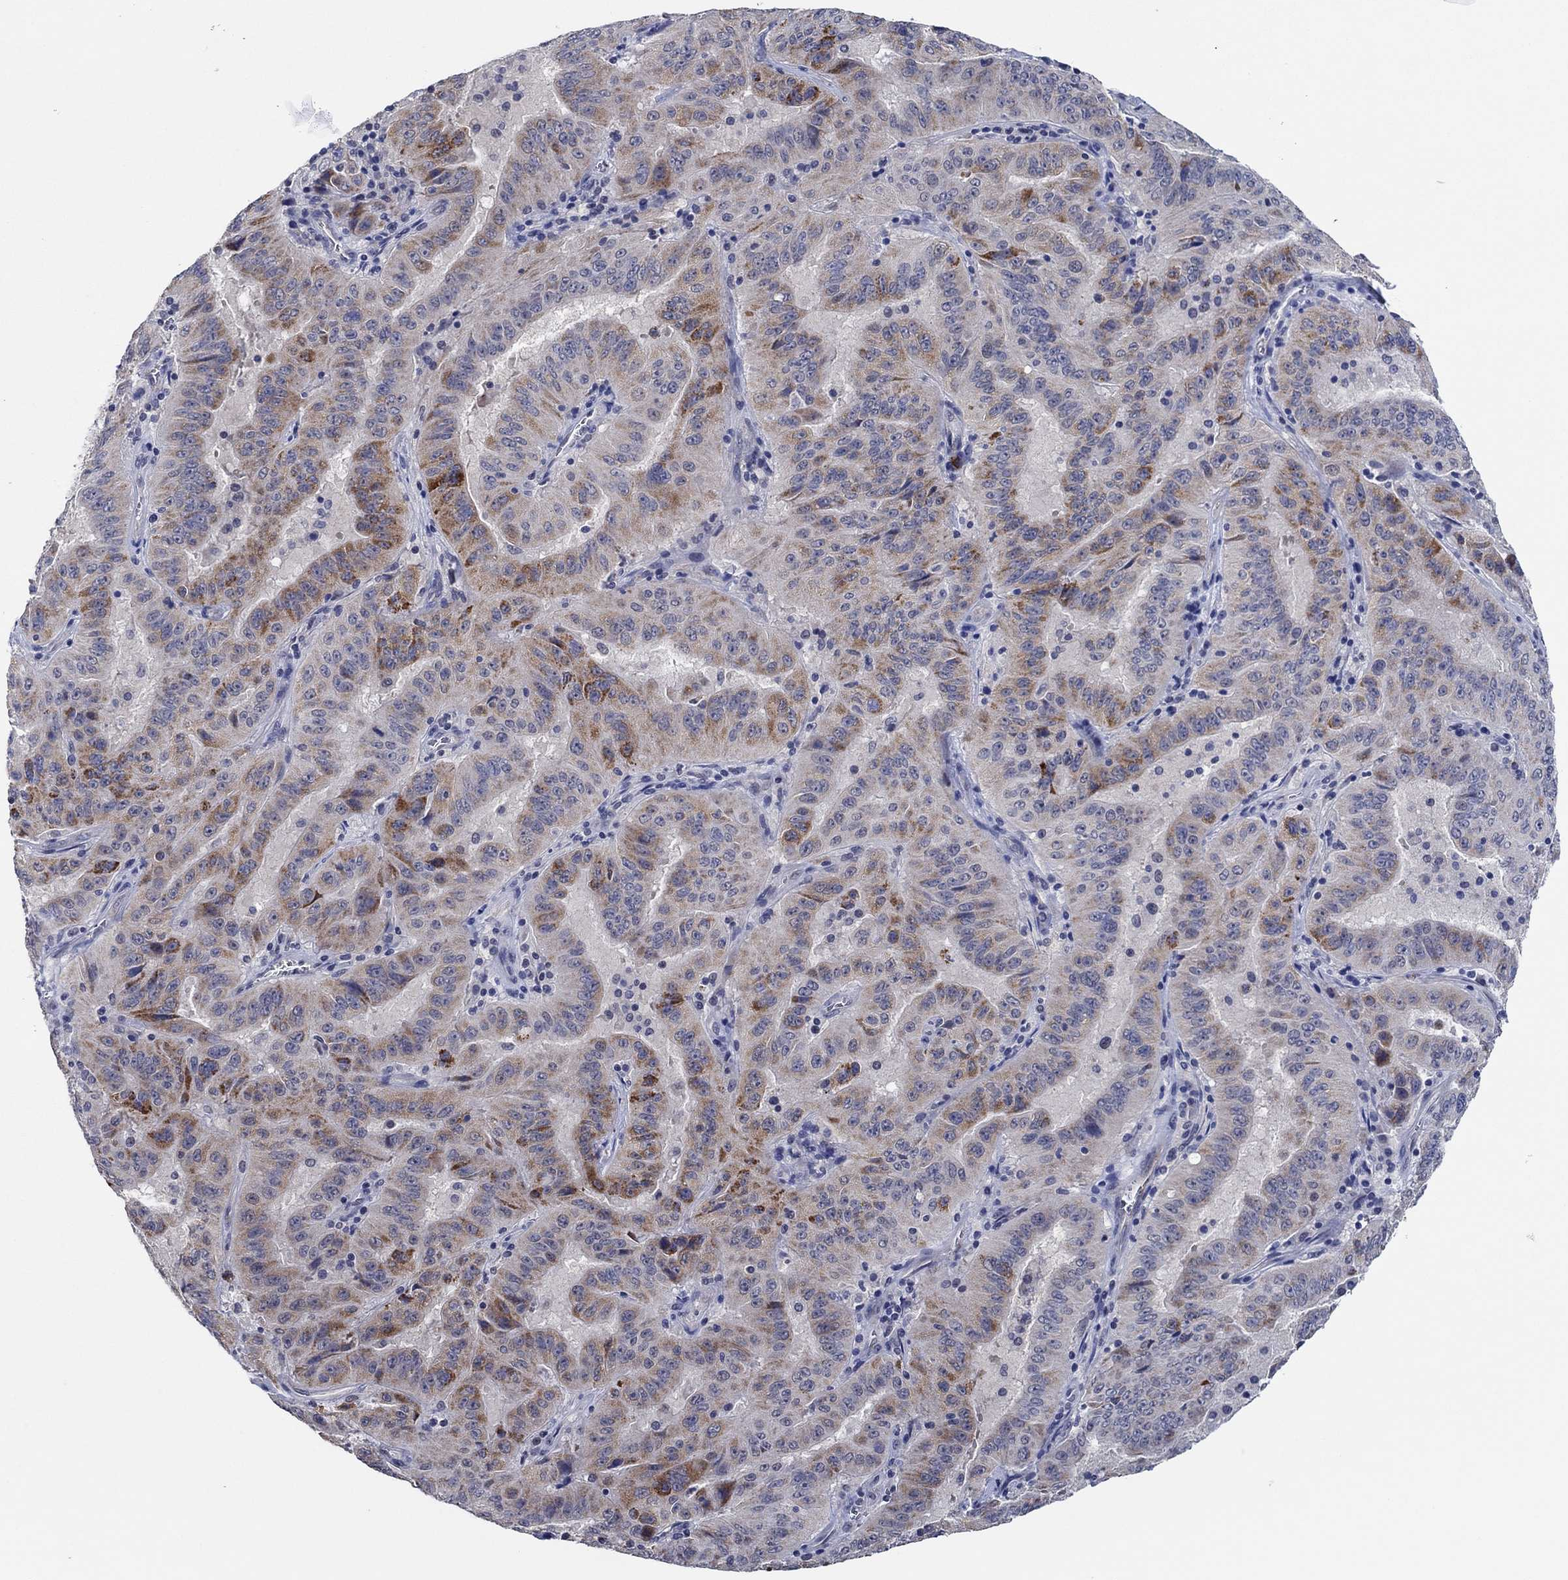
{"staining": {"intensity": "strong", "quantity": "<25%", "location": "cytoplasmic/membranous"}, "tissue": "pancreatic cancer", "cell_type": "Tumor cells", "image_type": "cancer", "snomed": [{"axis": "morphology", "description": "Adenocarcinoma, NOS"}, {"axis": "topography", "description": "Pancreas"}], "caption": "Human pancreatic cancer (adenocarcinoma) stained with a protein marker shows strong staining in tumor cells.", "gene": "PRRT3", "patient": {"sex": "male", "age": 63}}